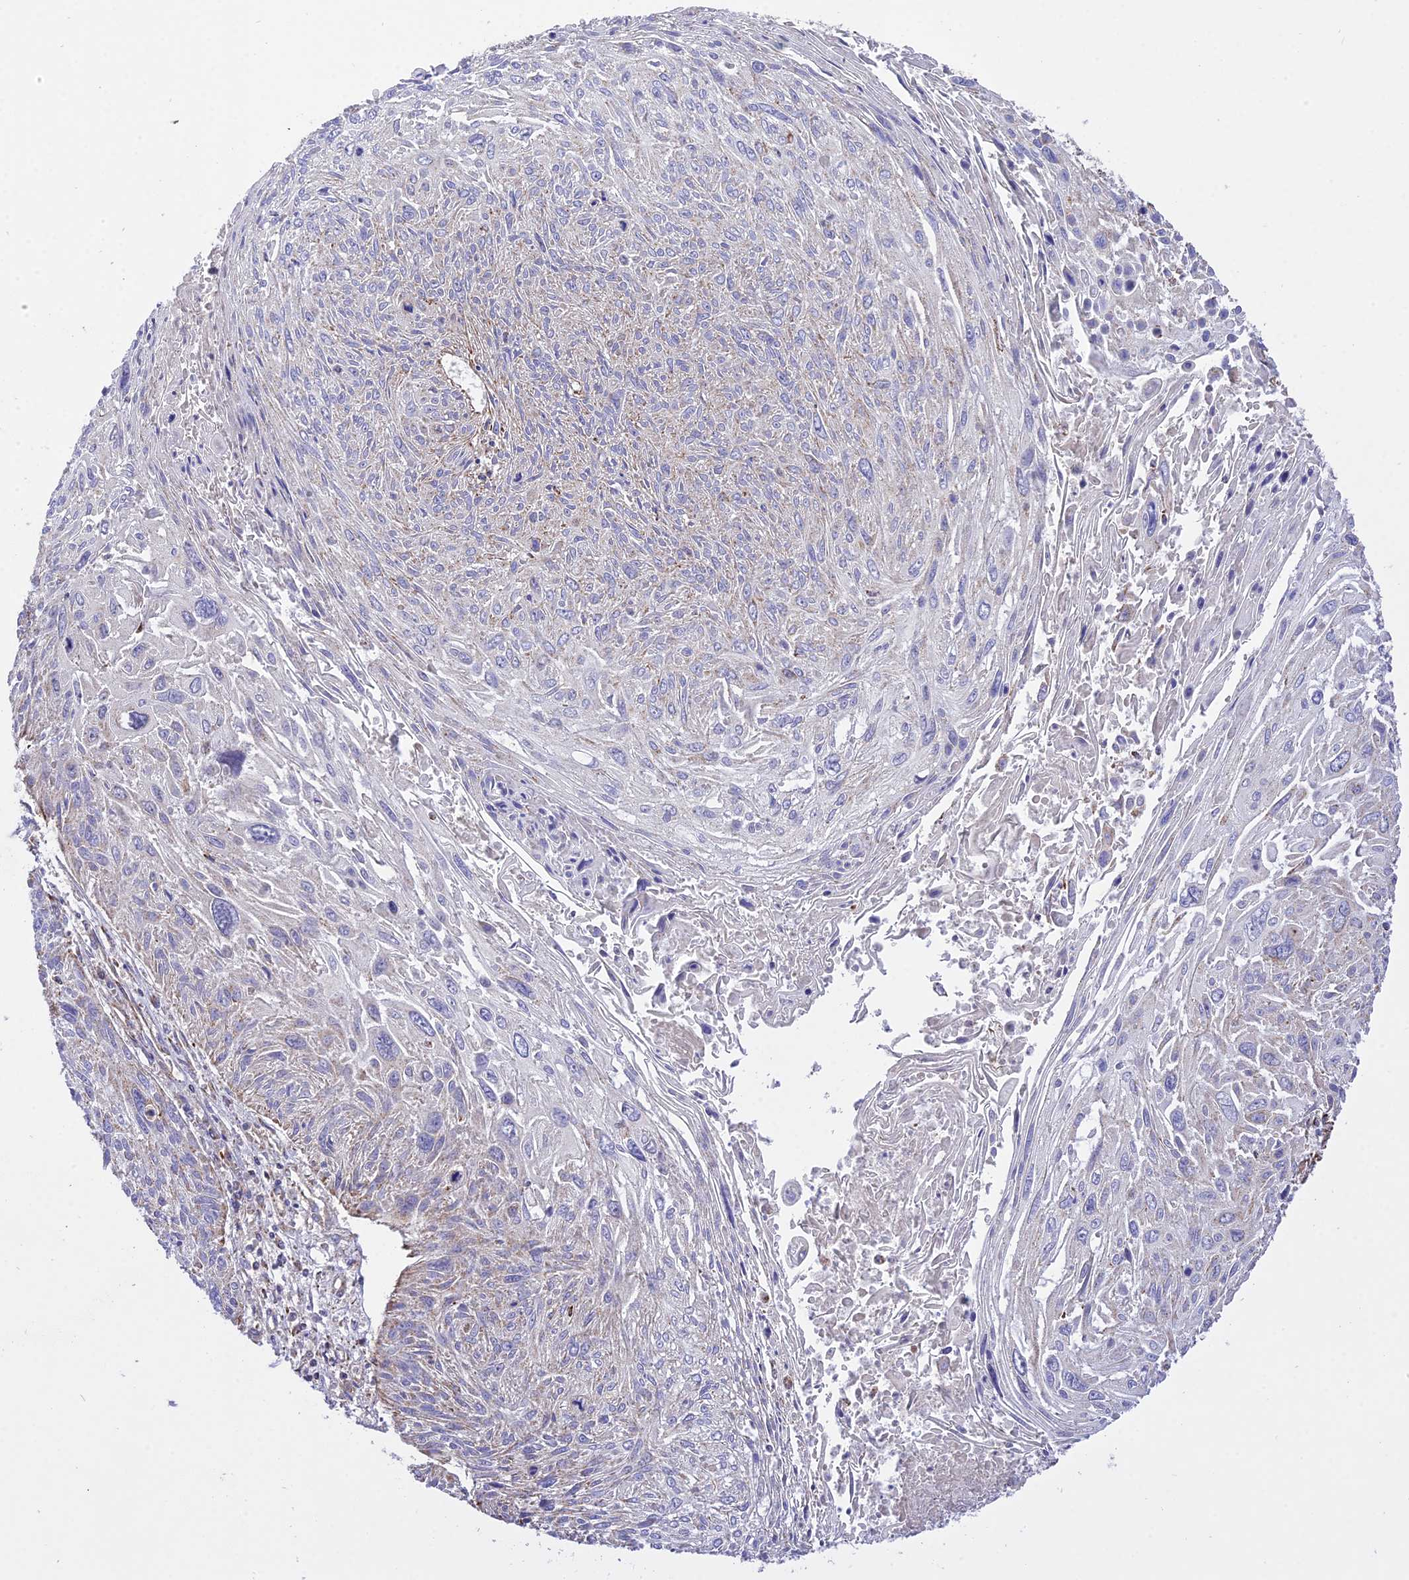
{"staining": {"intensity": "weak", "quantity": "25%-75%", "location": "cytoplasmic/membranous"}, "tissue": "cervical cancer", "cell_type": "Tumor cells", "image_type": "cancer", "snomed": [{"axis": "morphology", "description": "Squamous cell carcinoma, NOS"}, {"axis": "topography", "description": "Cervix"}], "caption": "The image exhibits staining of squamous cell carcinoma (cervical), revealing weak cytoplasmic/membranous protein expression (brown color) within tumor cells.", "gene": "TTC4", "patient": {"sex": "female", "age": 51}}